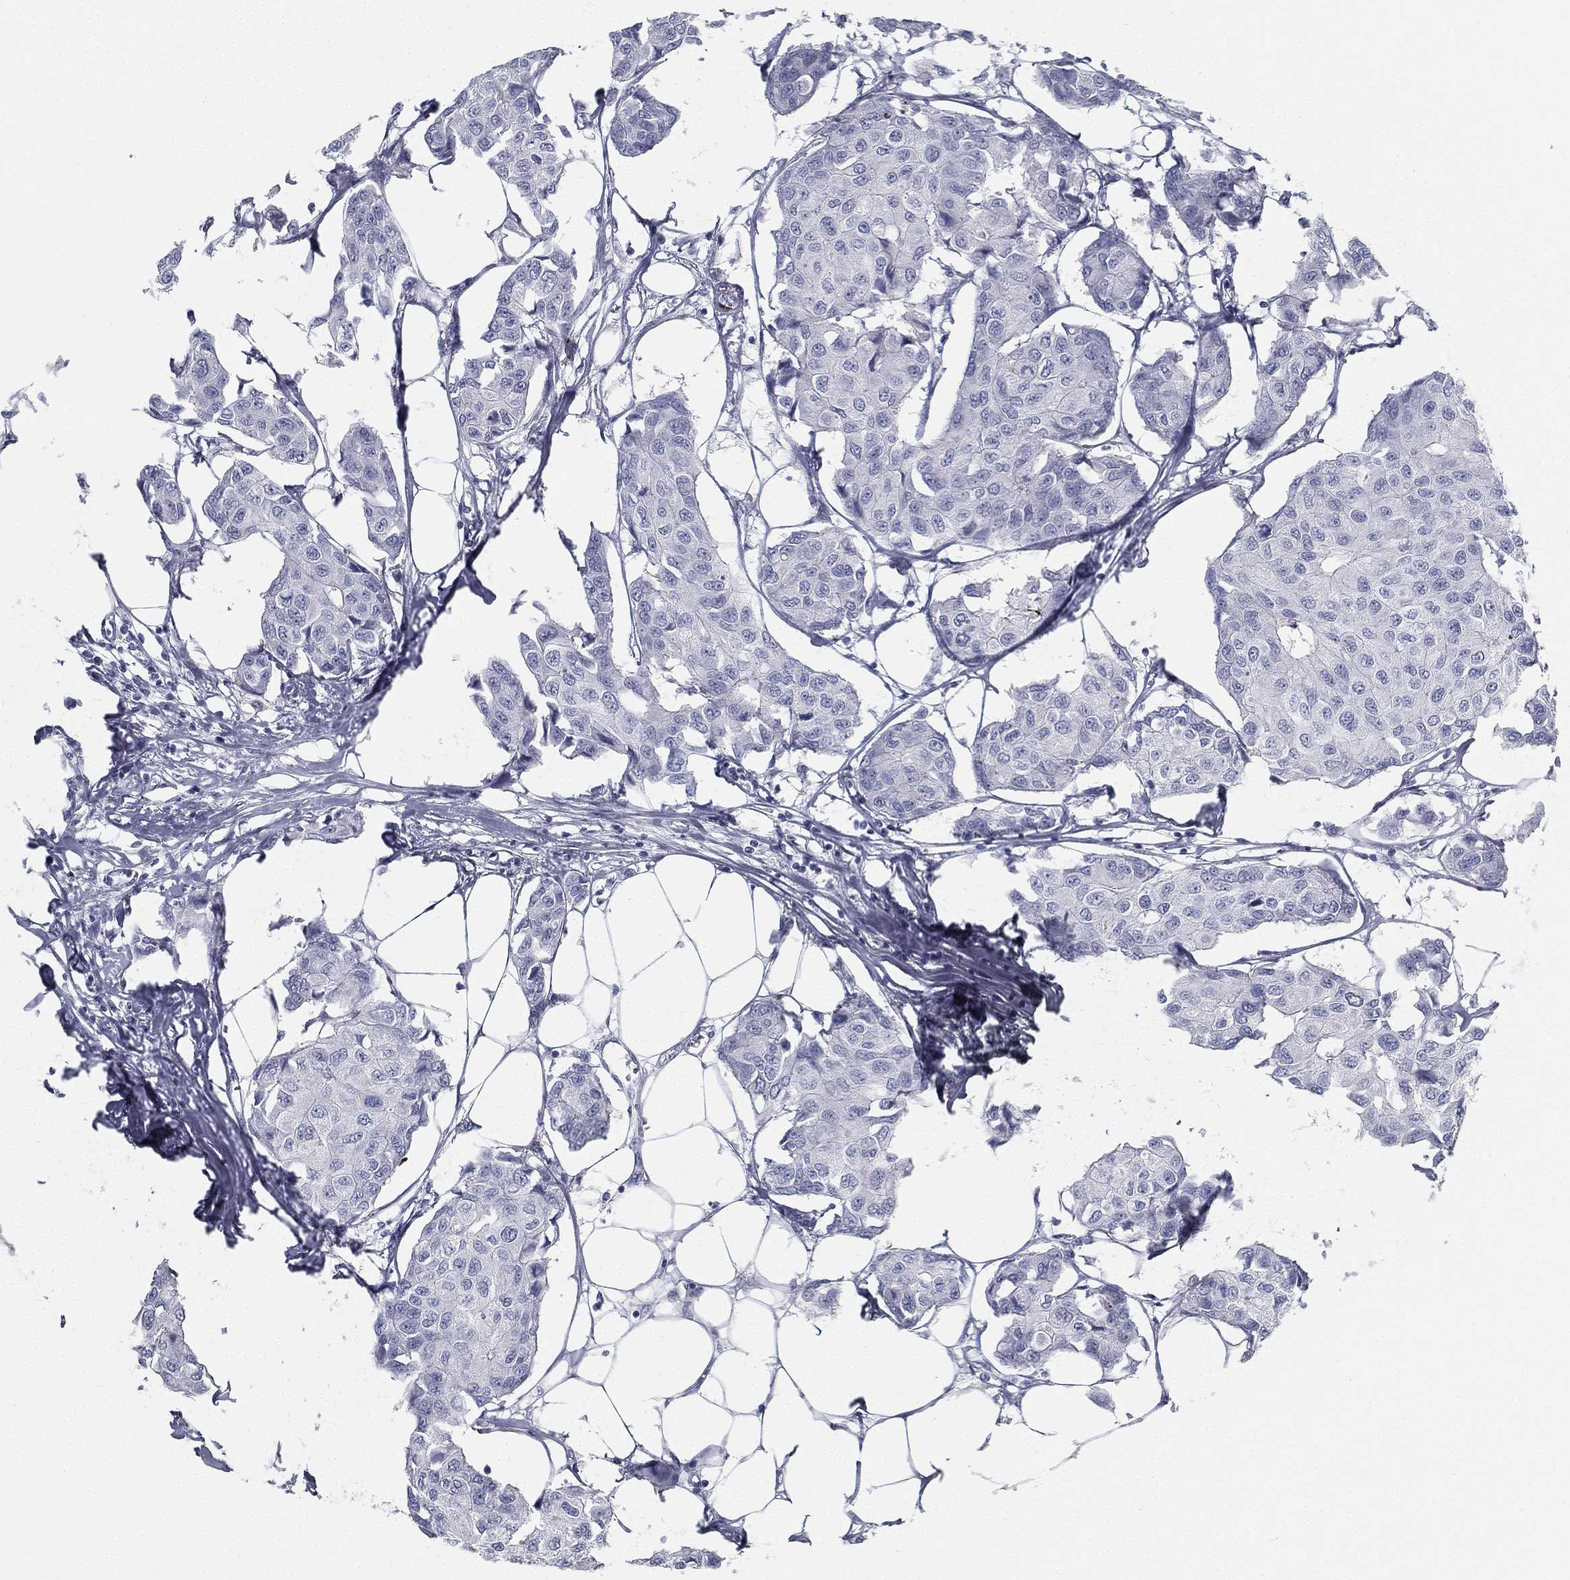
{"staining": {"intensity": "negative", "quantity": "none", "location": "none"}, "tissue": "breast cancer", "cell_type": "Tumor cells", "image_type": "cancer", "snomed": [{"axis": "morphology", "description": "Duct carcinoma"}, {"axis": "topography", "description": "Breast"}], "caption": "This is a photomicrograph of immunohistochemistry staining of invasive ductal carcinoma (breast), which shows no staining in tumor cells.", "gene": "SPPL2C", "patient": {"sex": "female", "age": 80}}